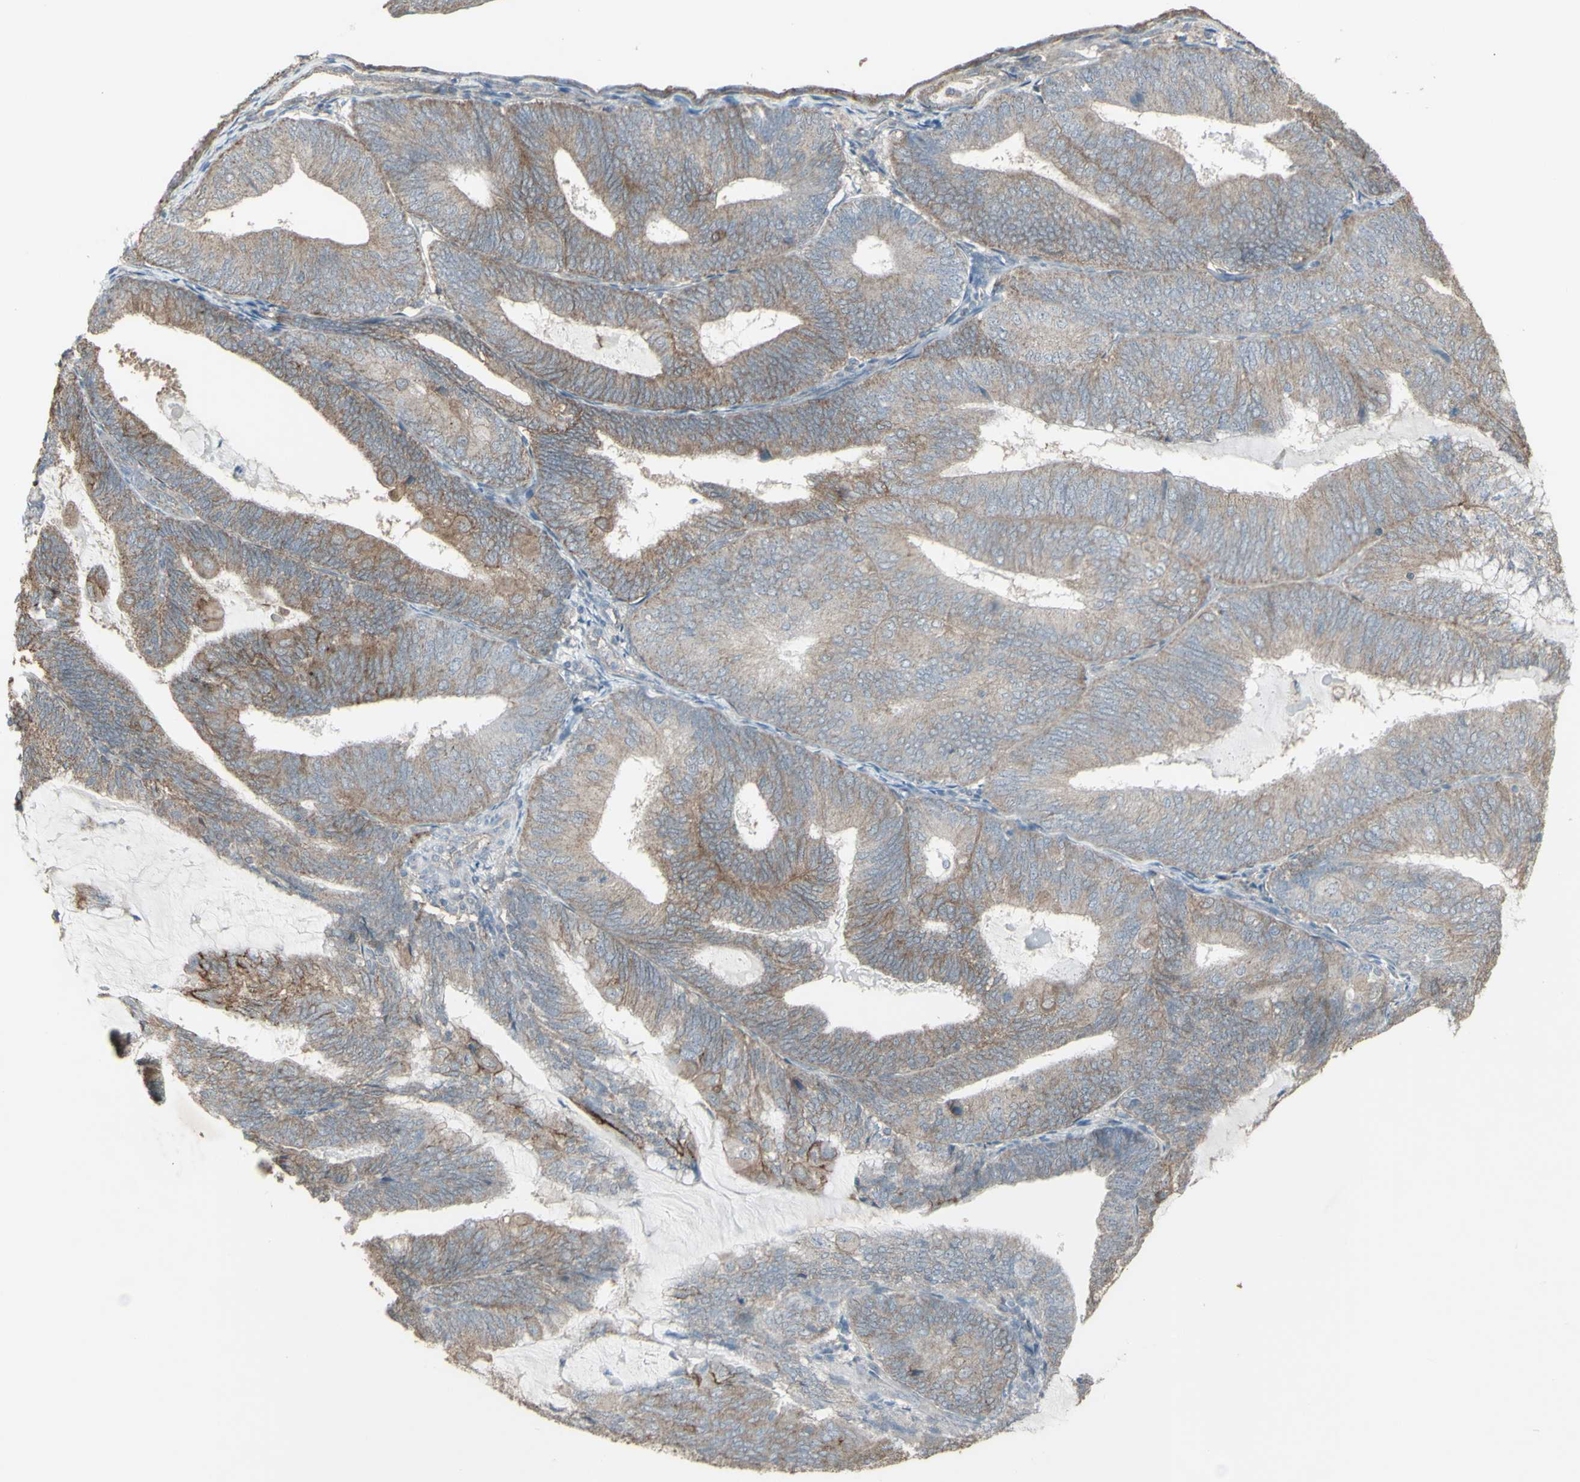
{"staining": {"intensity": "weak", "quantity": ">75%", "location": "cytoplasmic/membranous"}, "tissue": "endometrial cancer", "cell_type": "Tumor cells", "image_type": "cancer", "snomed": [{"axis": "morphology", "description": "Adenocarcinoma, NOS"}, {"axis": "topography", "description": "Endometrium"}], "caption": "Immunohistochemistry micrograph of adenocarcinoma (endometrial) stained for a protein (brown), which reveals low levels of weak cytoplasmic/membranous positivity in approximately >75% of tumor cells.", "gene": "FXYD3", "patient": {"sex": "female", "age": 81}}